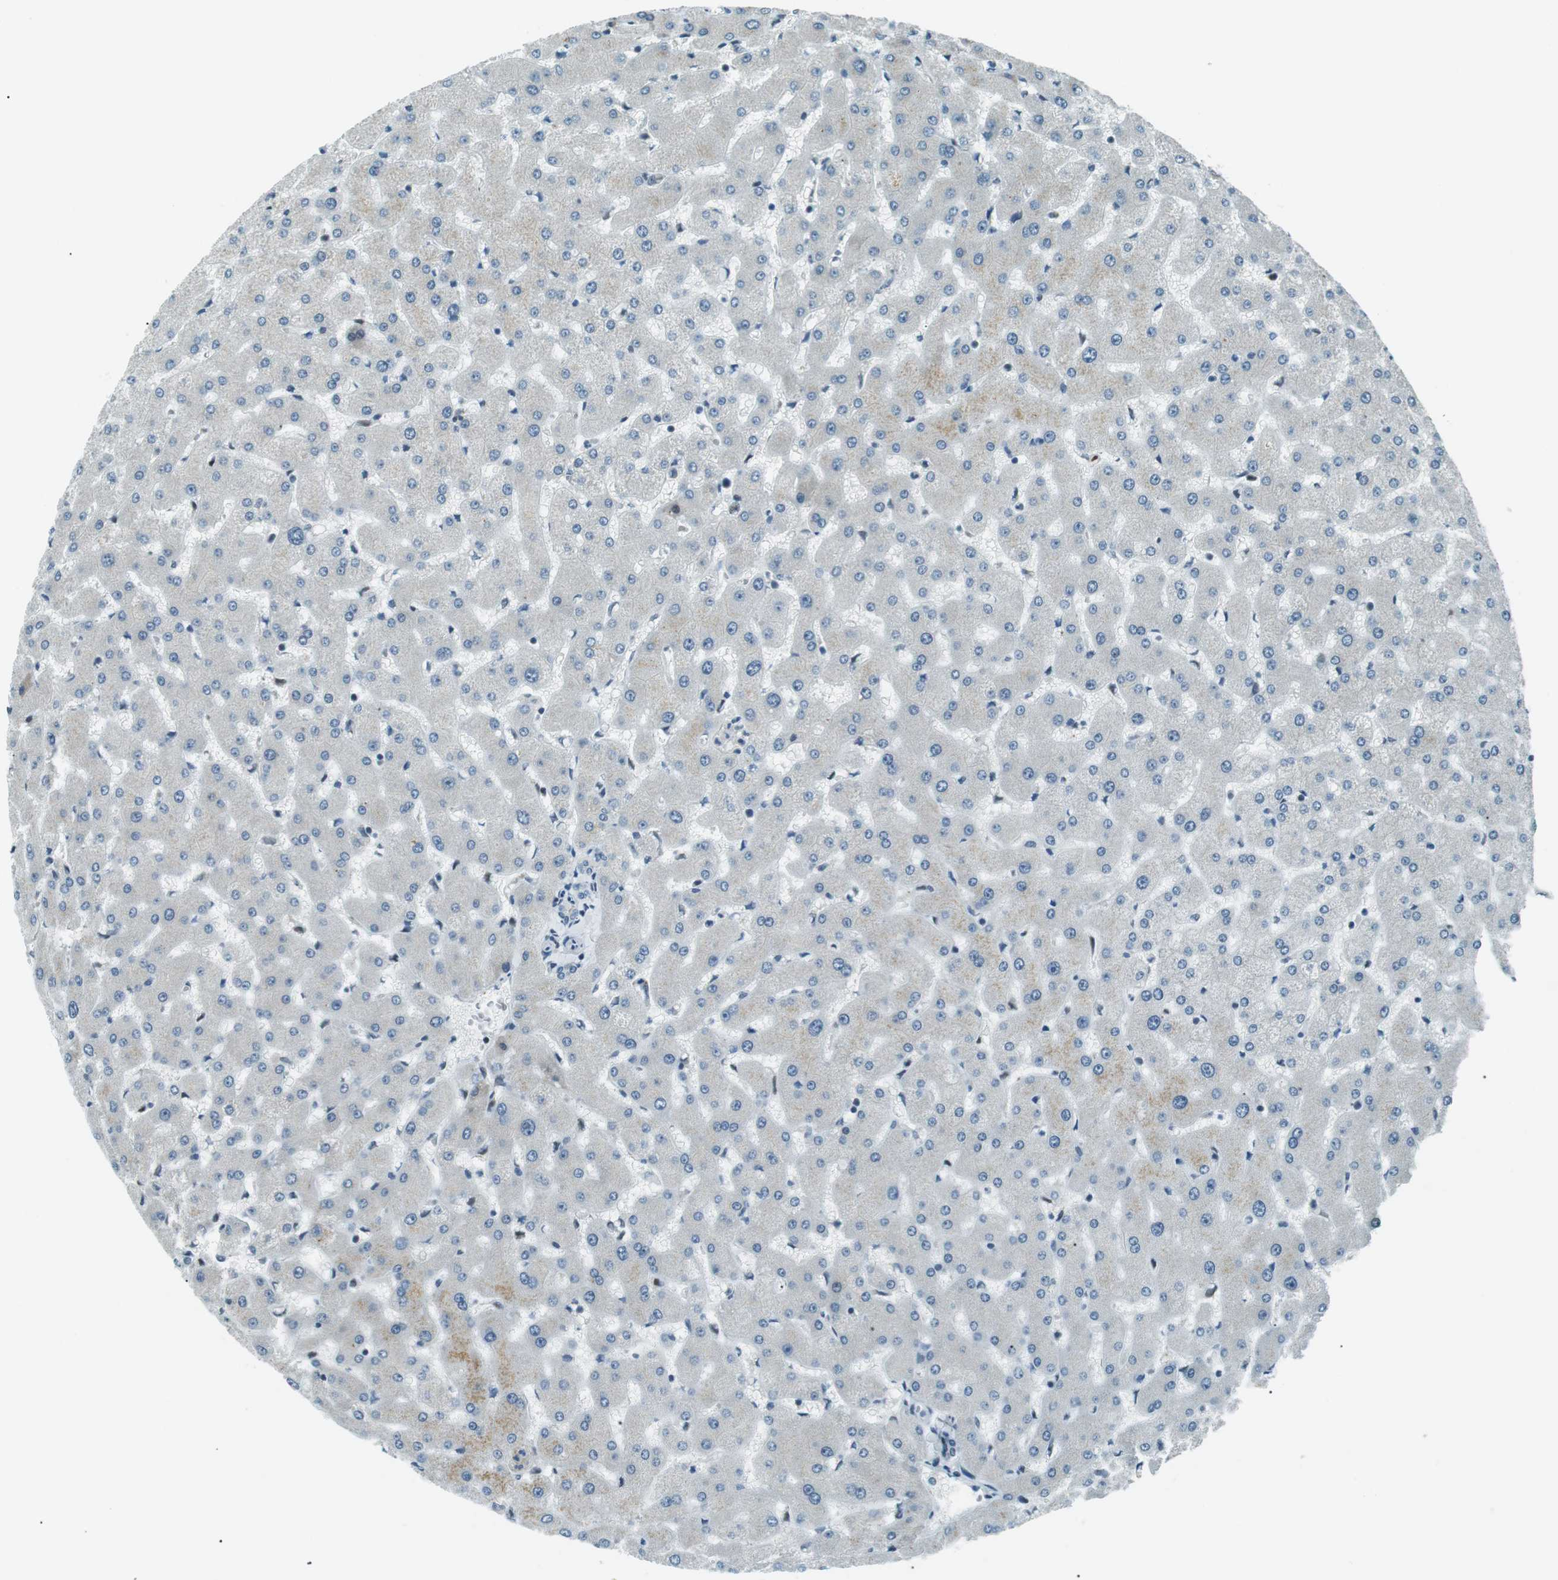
{"staining": {"intensity": "negative", "quantity": "none", "location": "none"}, "tissue": "liver", "cell_type": "Cholangiocytes", "image_type": "normal", "snomed": [{"axis": "morphology", "description": "Normal tissue, NOS"}, {"axis": "topography", "description": "Liver"}], "caption": "This is an immunohistochemistry (IHC) micrograph of normal liver. There is no positivity in cholangiocytes.", "gene": "PJA1", "patient": {"sex": "female", "age": 63}}